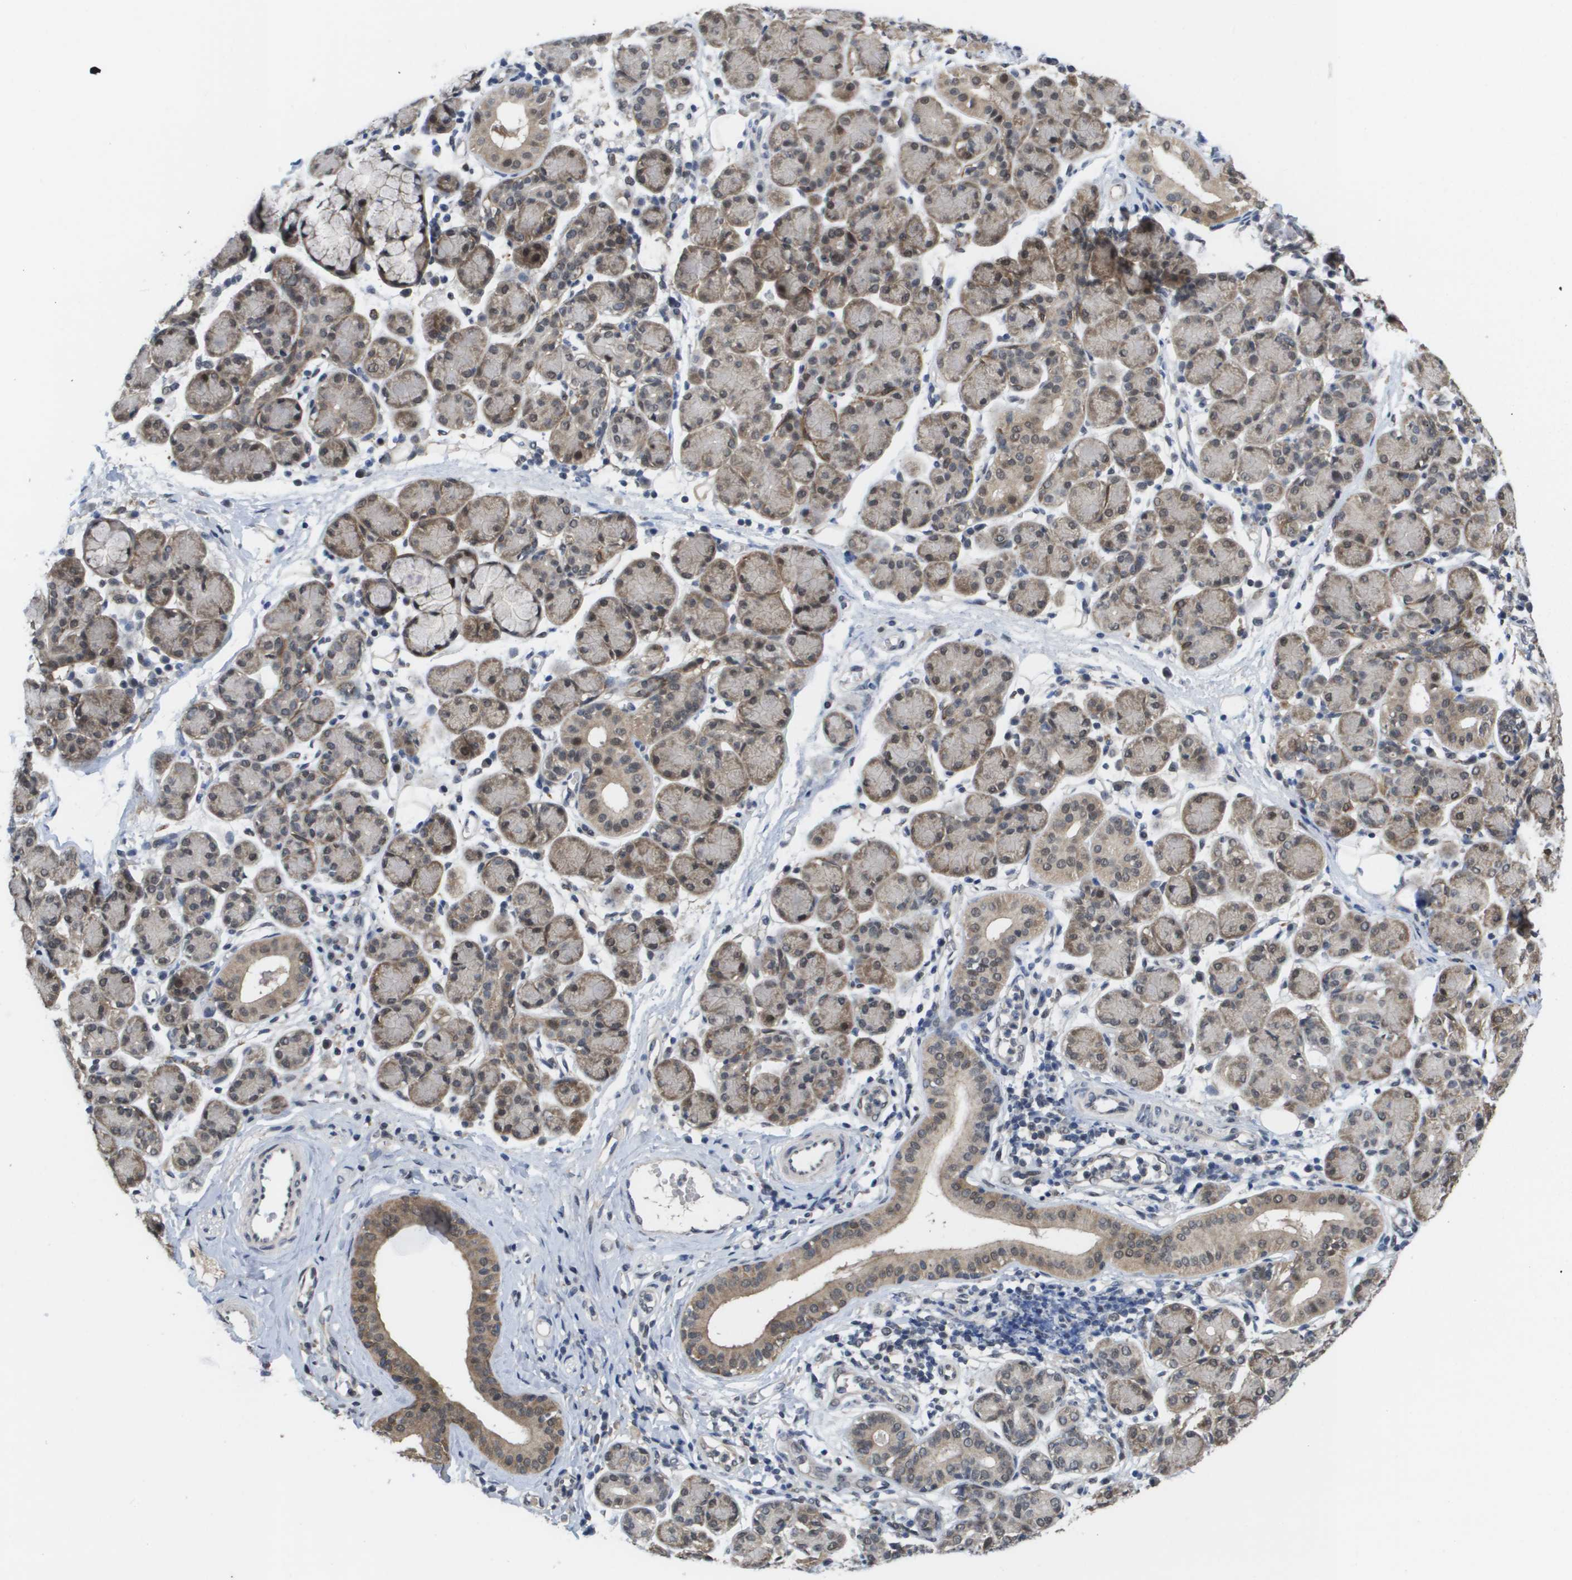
{"staining": {"intensity": "weak", "quantity": ">75%", "location": "cytoplasmic/membranous"}, "tissue": "salivary gland", "cell_type": "Glandular cells", "image_type": "normal", "snomed": [{"axis": "morphology", "description": "Normal tissue, NOS"}, {"axis": "morphology", "description": "Inflammation, NOS"}, {"axis": "topography", "description": "Lymph node"}, {"axis": "topography", "description": "Salivary gland"}], "caption": "Protein analysis of benign salivary gland demonstrates weak cytoplasmic/membranous positivity in approximately >75% of glandular cells. Using DAB (3,3'-diaminobenzidine) (brown) and hematoxylin (blue) stains, captured at high magnification using brightfield microscopy.", "gene": "AMBRA1", "patient": {"sex": "male", "age": 3}}